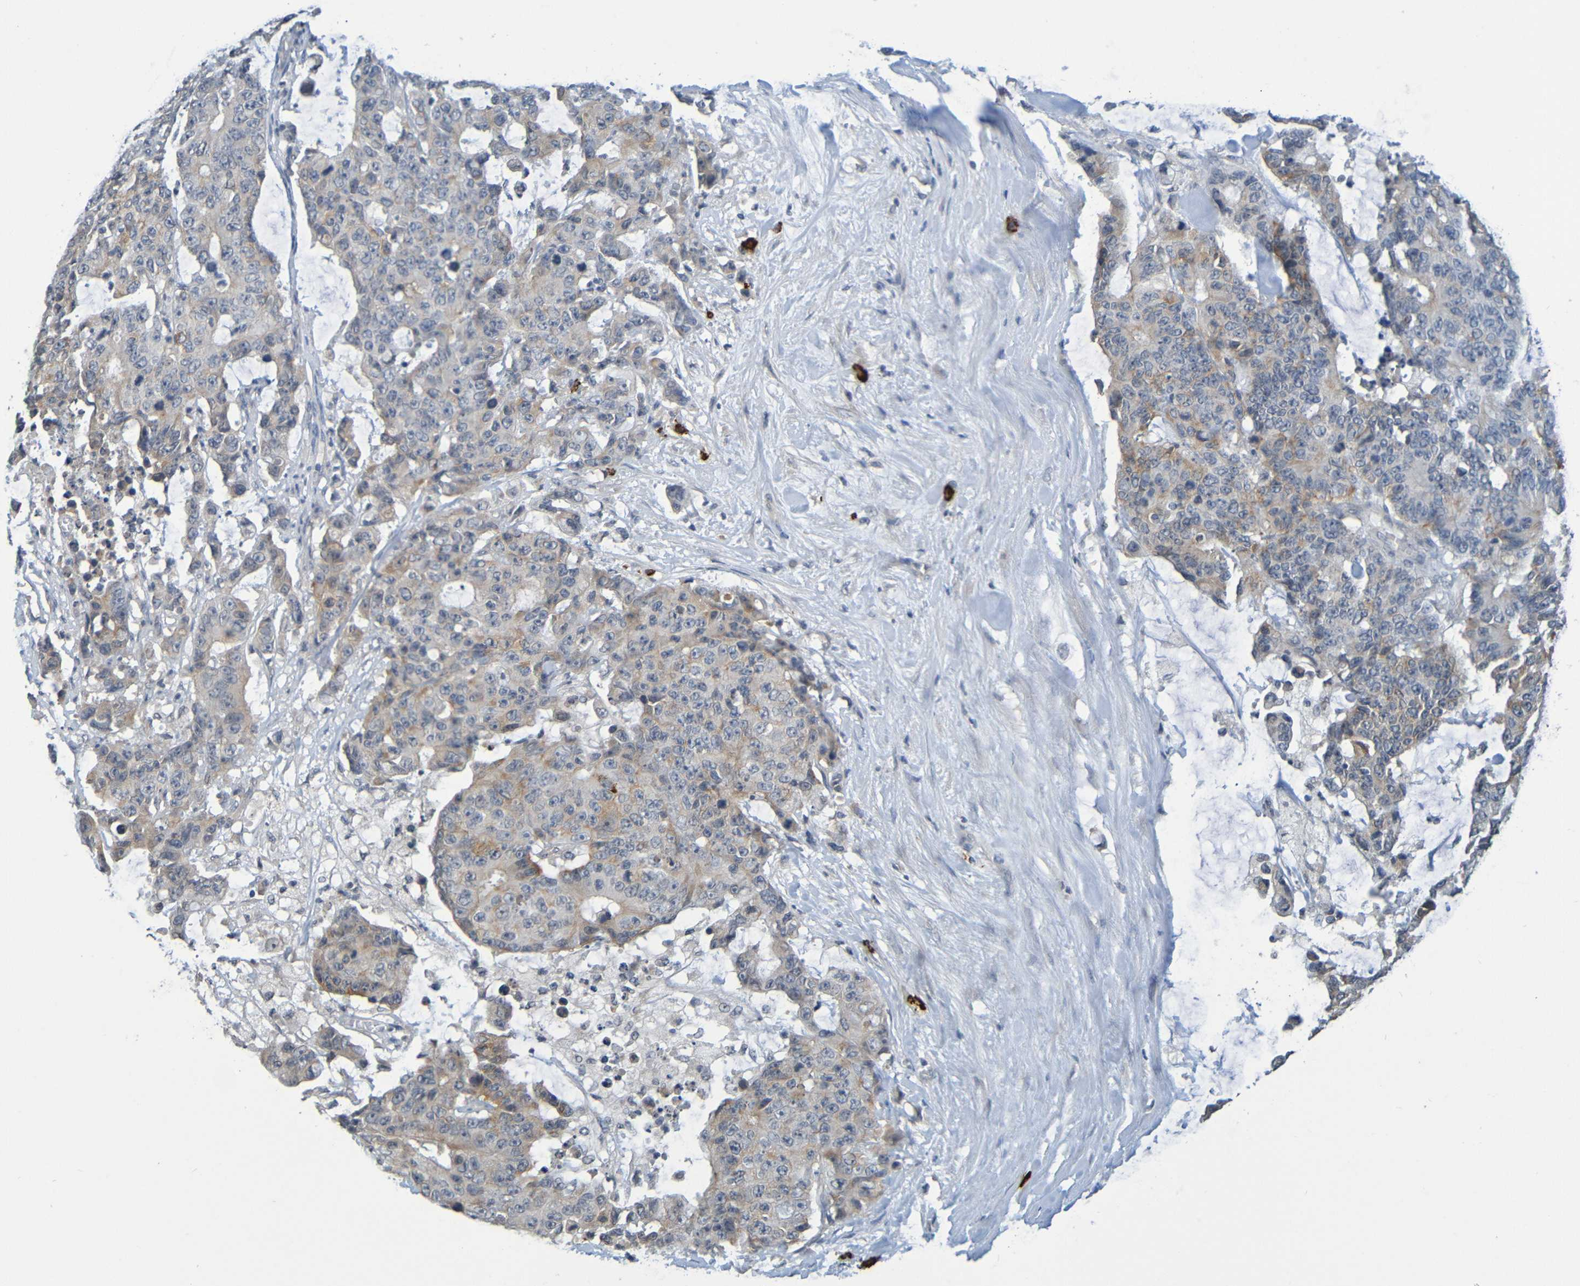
{"staining": {"intensity": "weak", "quantity": "25%-75%", "location": "cytoplasmic/membranous"}, "tissue": "colorectal cancer", "cell_type": "Tumor cells", "image_type": "cancer", "snomed": [{"axis": "morphology", "description": "Adenocarcinoma, NOS"}, {"axis": "topography", "description": "Colon"}], "caption": "Colorectal cancer stained for a protein (brown) shows weak cytoplasmic/membranous positive expression in about 25%-75% of tumor cells.", "gene": "C3AR1", "patient": {"sex": "female", "age": 86}}